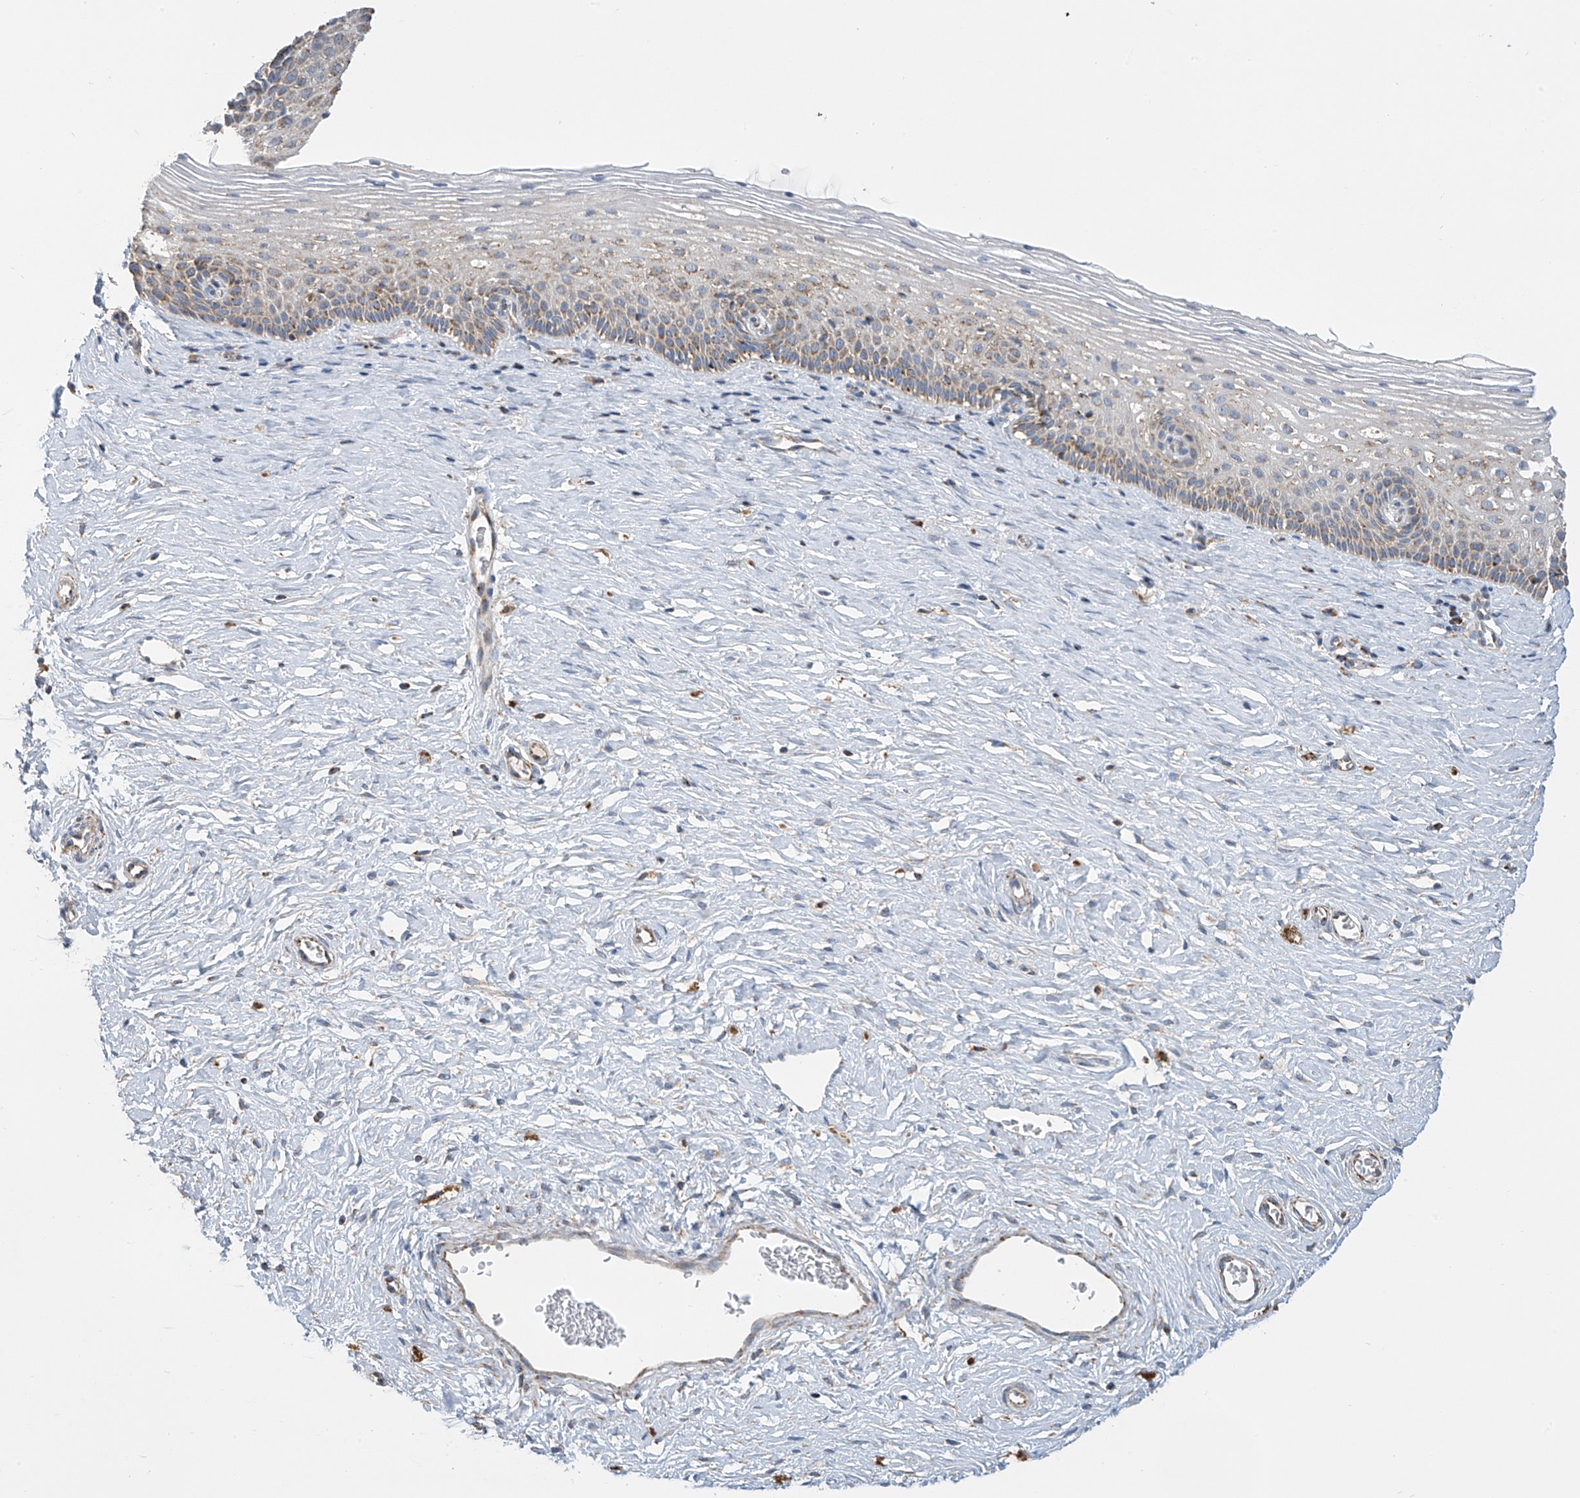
{"staining": {"intensity": "moderate", "quantity": ">75%", "location": "cytoplasmic/membranous"}, "tissue": "cervix", "cell_type": "Glandular cells", "image_type": "normal", "snomed": [{"axis": "morphology", "description": "Normal tissue, NOS"}, {"axis": "topography", "description": "Cervix"}], "caption": "A brown stain labels moderate cytoplasmic/membranous positivity of a protein in glandular cells of benign cervix.", "gene": "PNPT1", "patient": {"sex": "female", "age": 33}}